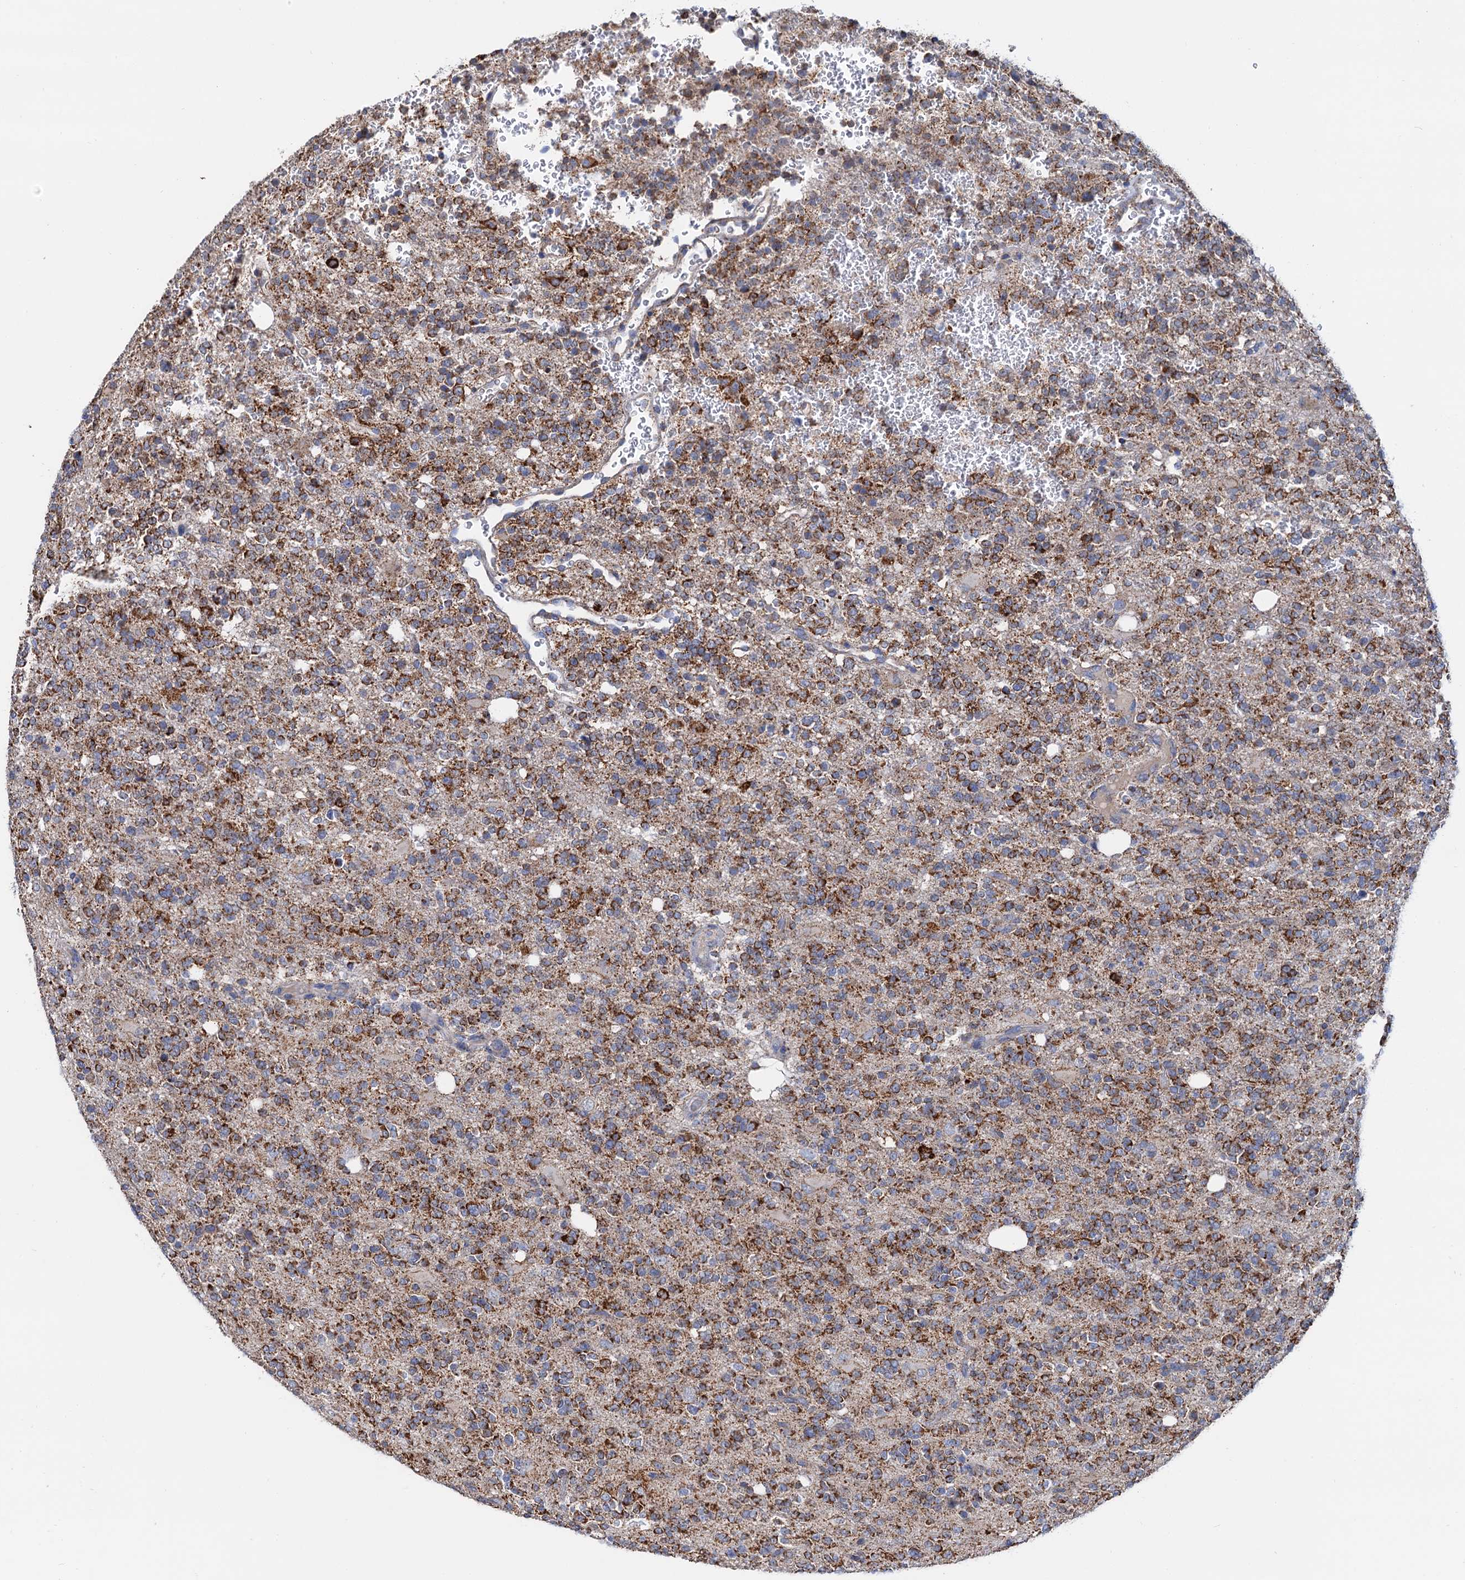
{"staining": {"intensity": "moderate", "quantity": ">75%", "location": "cytoplasmic/membranous"}, "tissue": "glioma", "cell_type": "Tumor cells", "image_type": "cancer", "snomed": [{"axis": "morphology", "description": "Glioma, malignant, High grade"}, {"axis": "topography", "description": "Brain"}], "caption": "A brown stain shows moderate cytoplasmic/membranous staining of a protein in human high-grade glioma (malignant) tumor cells.", "gene": "C2CD3", "patient": {"sex": "female", "age": 62}}